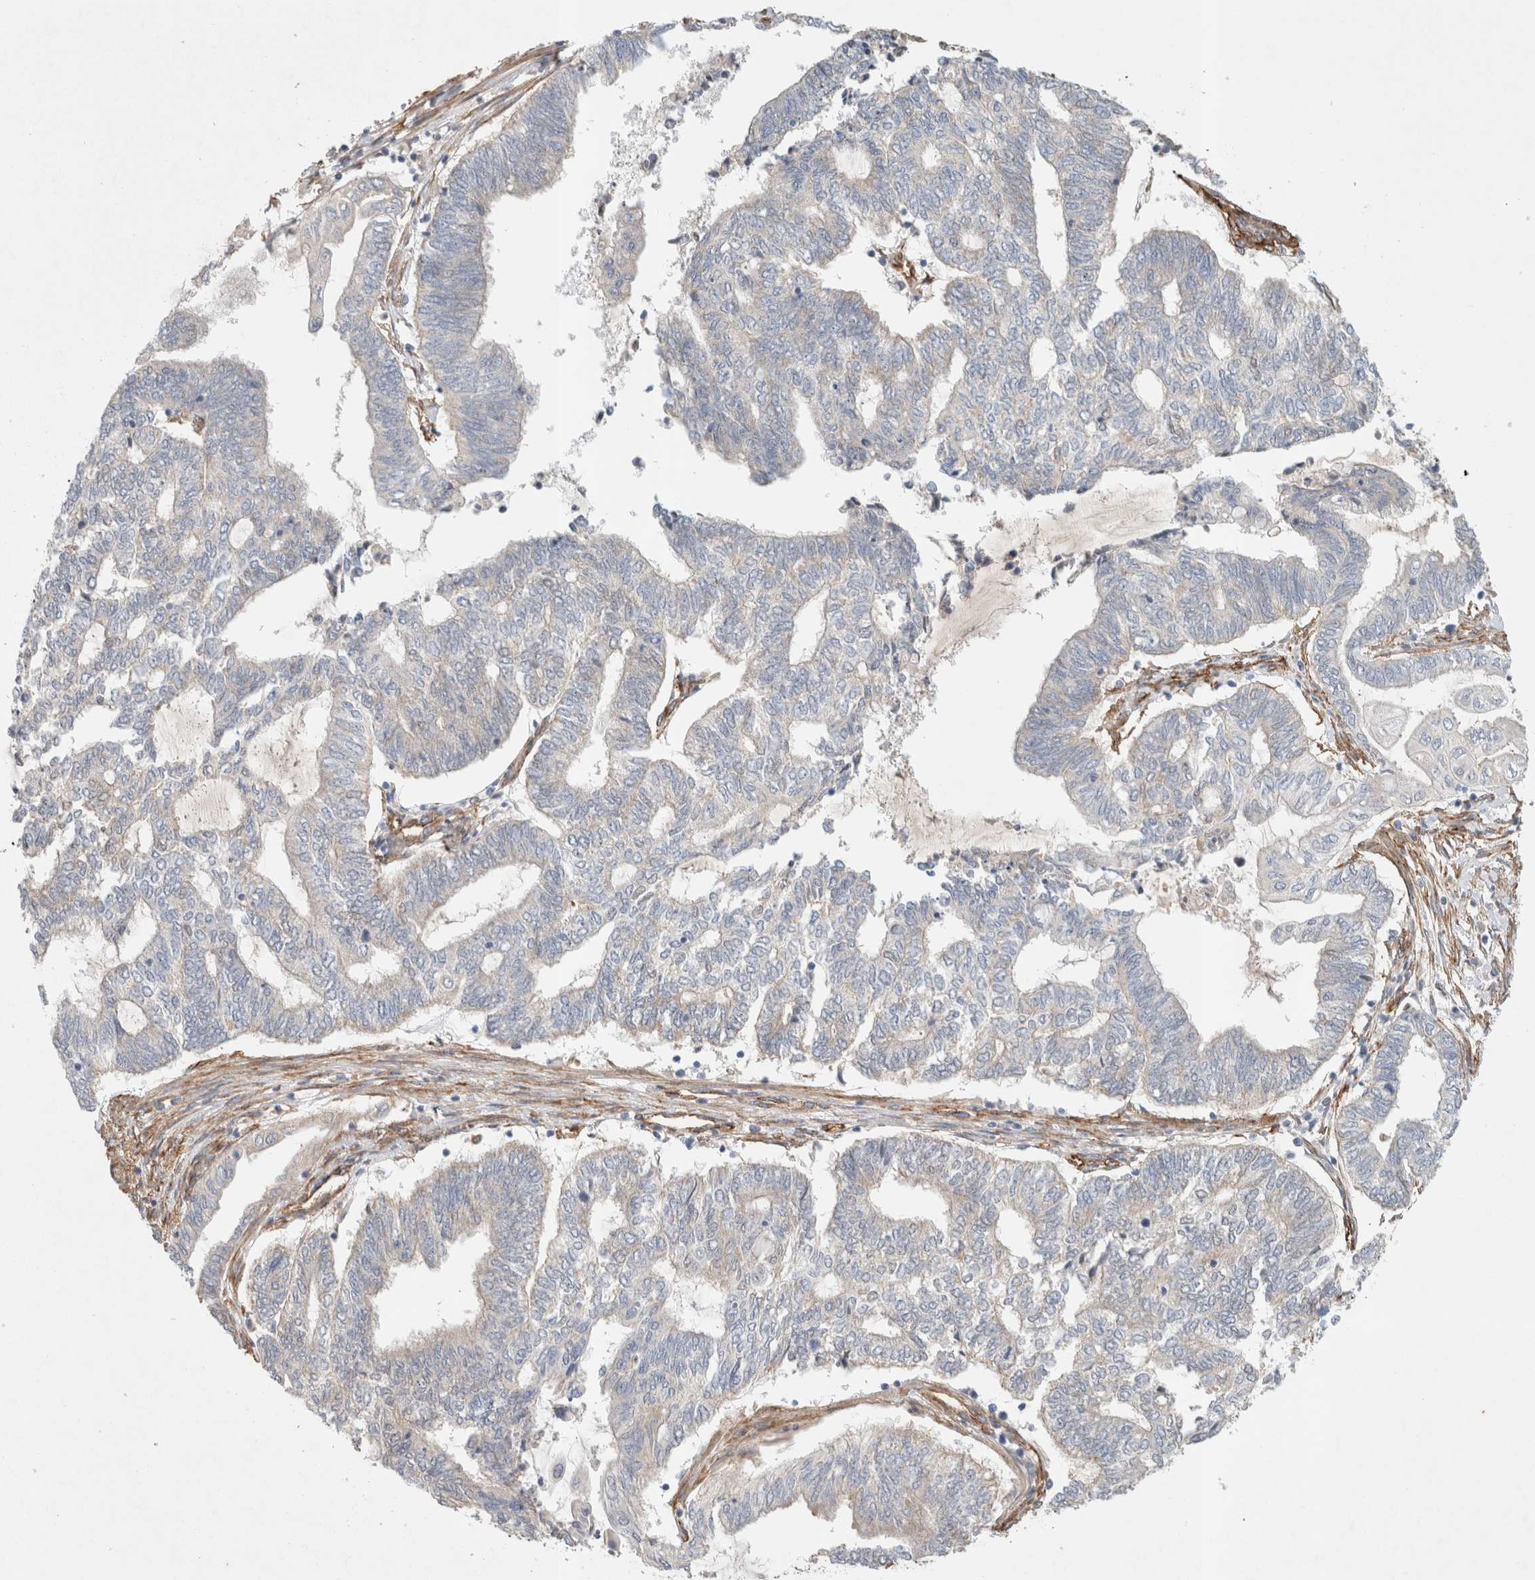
{"staining": {"intensity": "negative", "quantity": "none", "location": "none"}, "tissue": "endometrial cancer", "cell_type": "Tumor cells", "image_type": "cancer", "snomed": [{"axis": "morphology", "description": "Adenocarcinoma, NOS"}, {"axis": "topography", "description": "Uterus"}, {"axis": "topography", "description": "Endometrium"}], "caption": "High magnification brightfield microscopy of endometrial cancer stained with DAB (3,3'-diaminobenzidine) (brown) and counterstained with hematoxylin (blue): tumor cells show no significant positivity.", "gene": "JMJD4", "patient": {"sex": "female", "age": 70}}